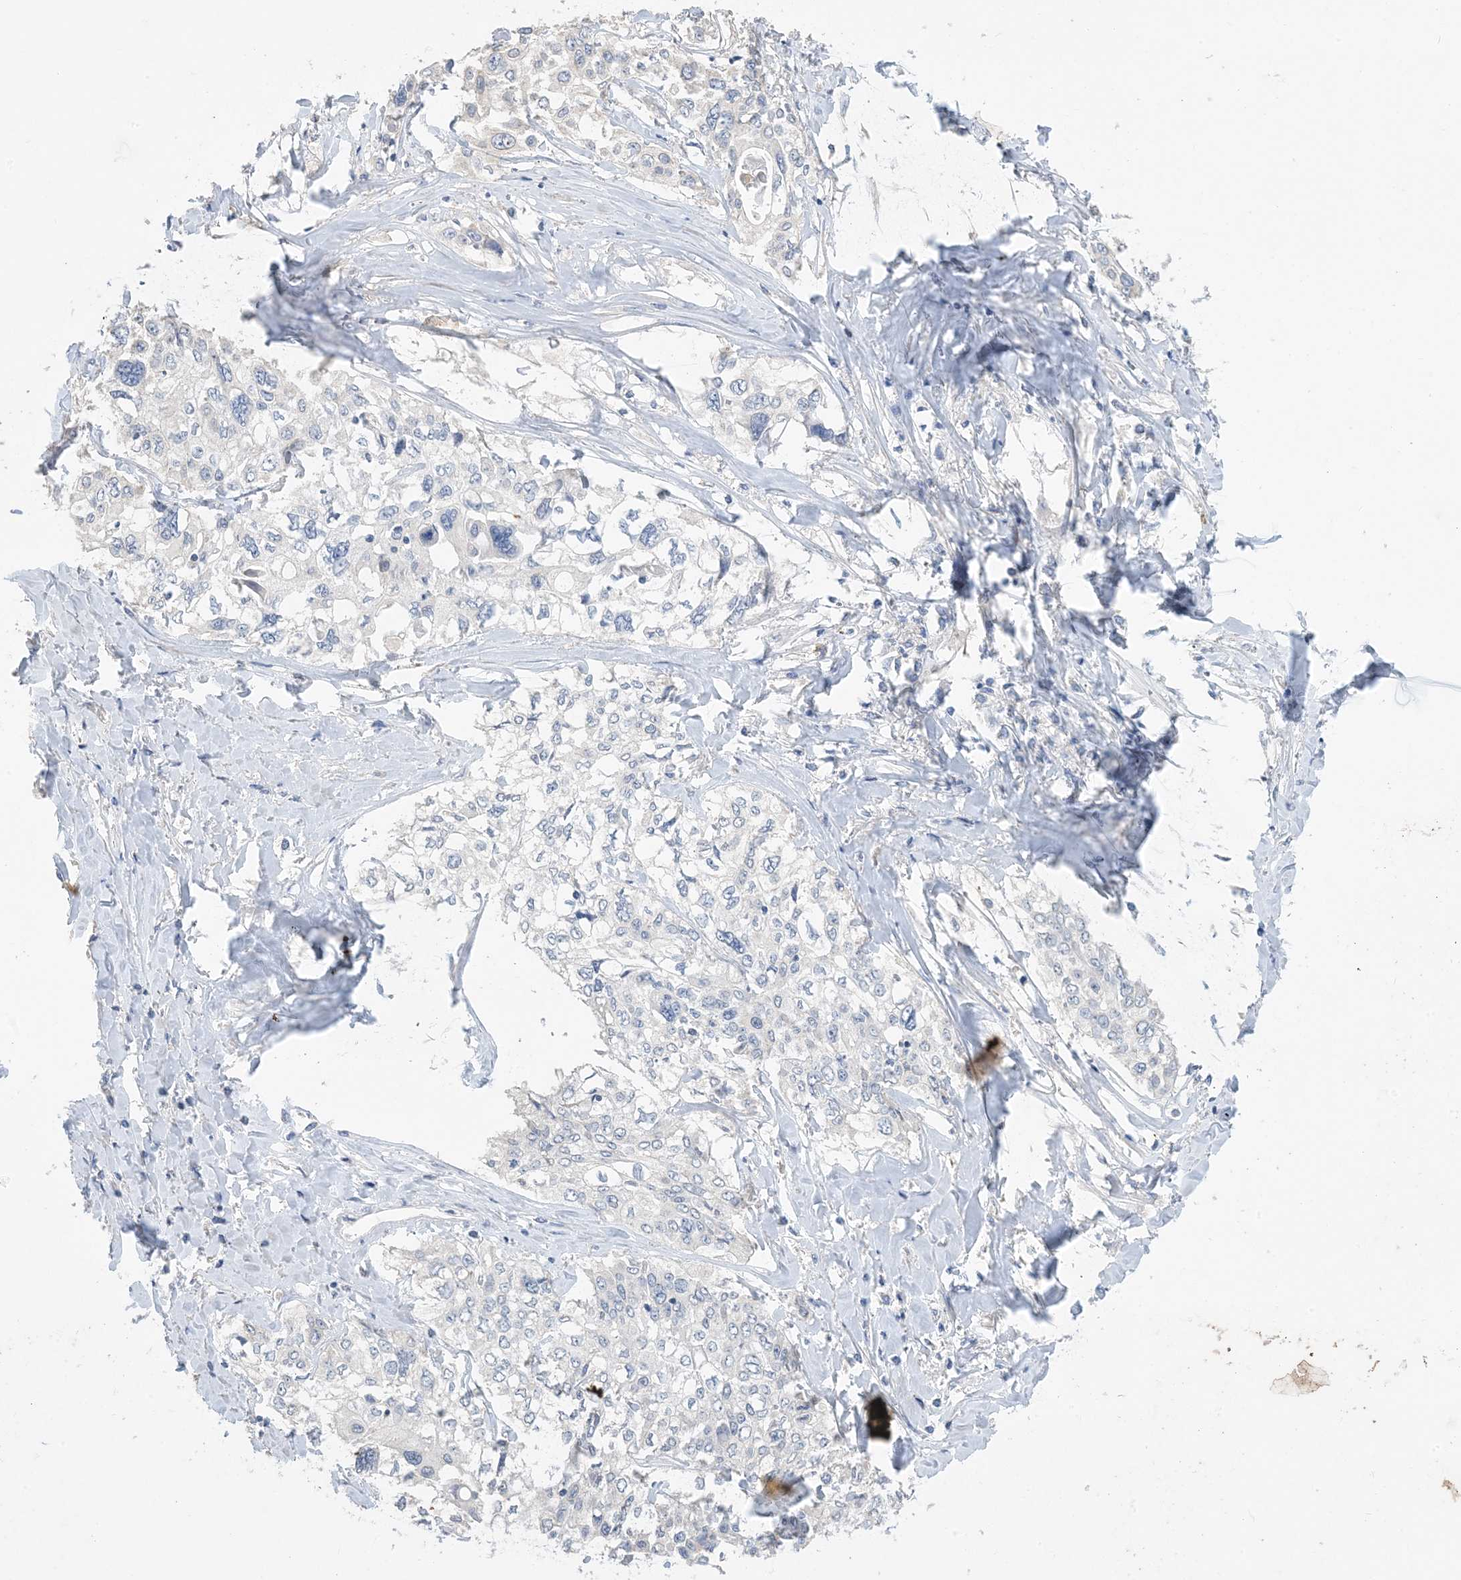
{"staining": {"intensity": "negative", "quantity": "none", "location": "none"}, "tissue": "cervical cancer", "cell_type": "Tumor cells", "image_type": "cancer", "snomed": [{"axis": "morphology", "description": "Squamous cell carcinoma, NOS"}, {"axis": "topography", "description": "Cervix"}], "caption": "Tumor cells show no significant protein positivity in squamous cell carcinoma (cervical).", "gene": "KPRP", "patient": {"sex": "female", "age": 31}}